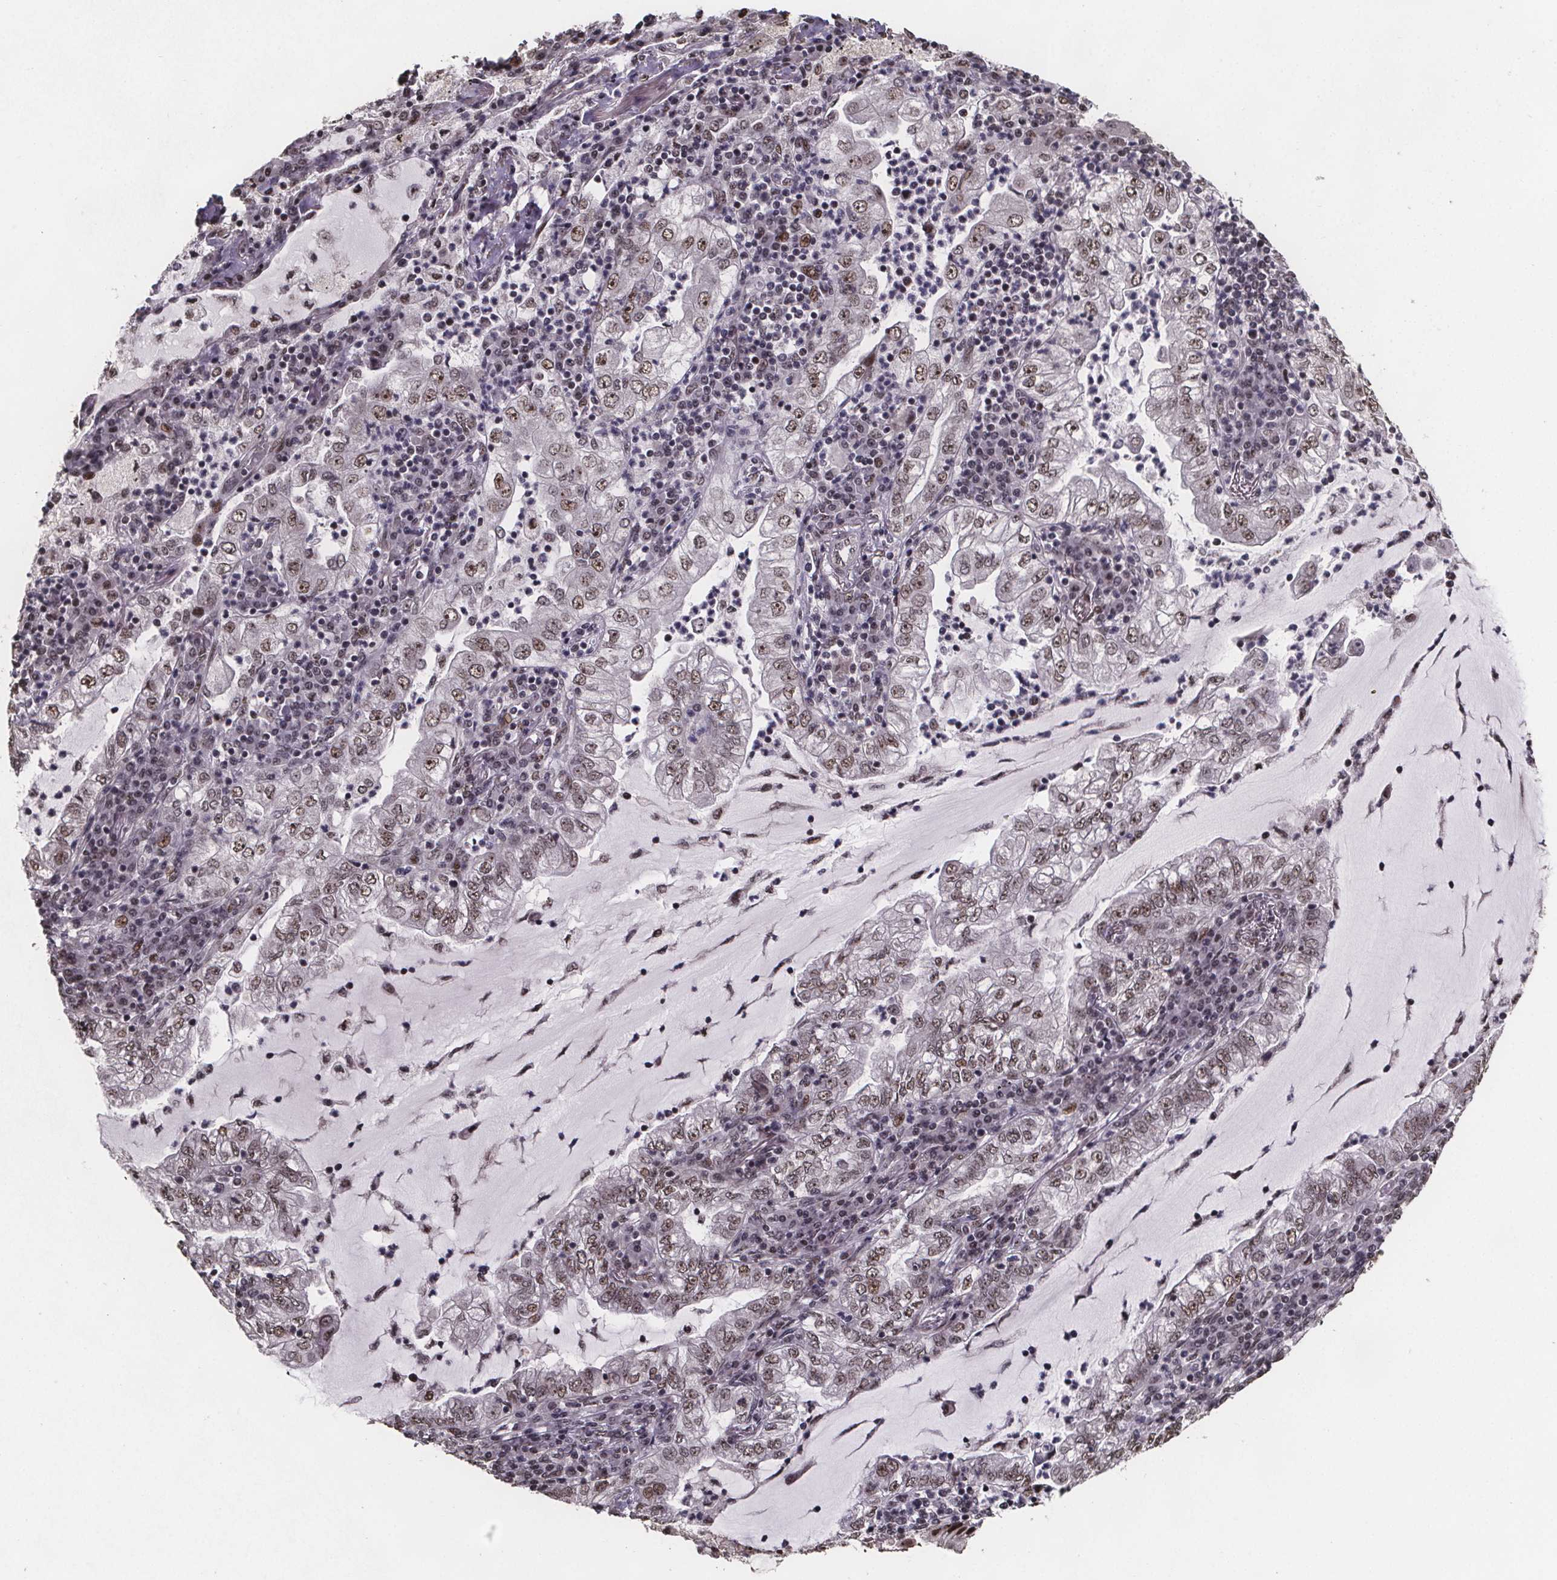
{"staining": {"intensity": "moderate", "quantity": ">75%", "location": "nuclear"}, "tissue": "lung cancer", "cell_type": "Tumor cells", "image_type": "cancer", "snomed": [{"axis": "morphology", "description": "Adenocarcinoma, NOS"}, {"axis": "topography", "description": "Lung"}], "caption": "Protein expression by immunohistochemistry displays moderate nuclear positivity in approximately >75% of tumor cells in lung adenocarcinoma. The staining is performed using DAB brown chromogen to label protein expression. The nuclei are counter-stained blue using hematoxylin.", "gene": "U2SURP", "patient": {"sex": "female", "age": 73}}